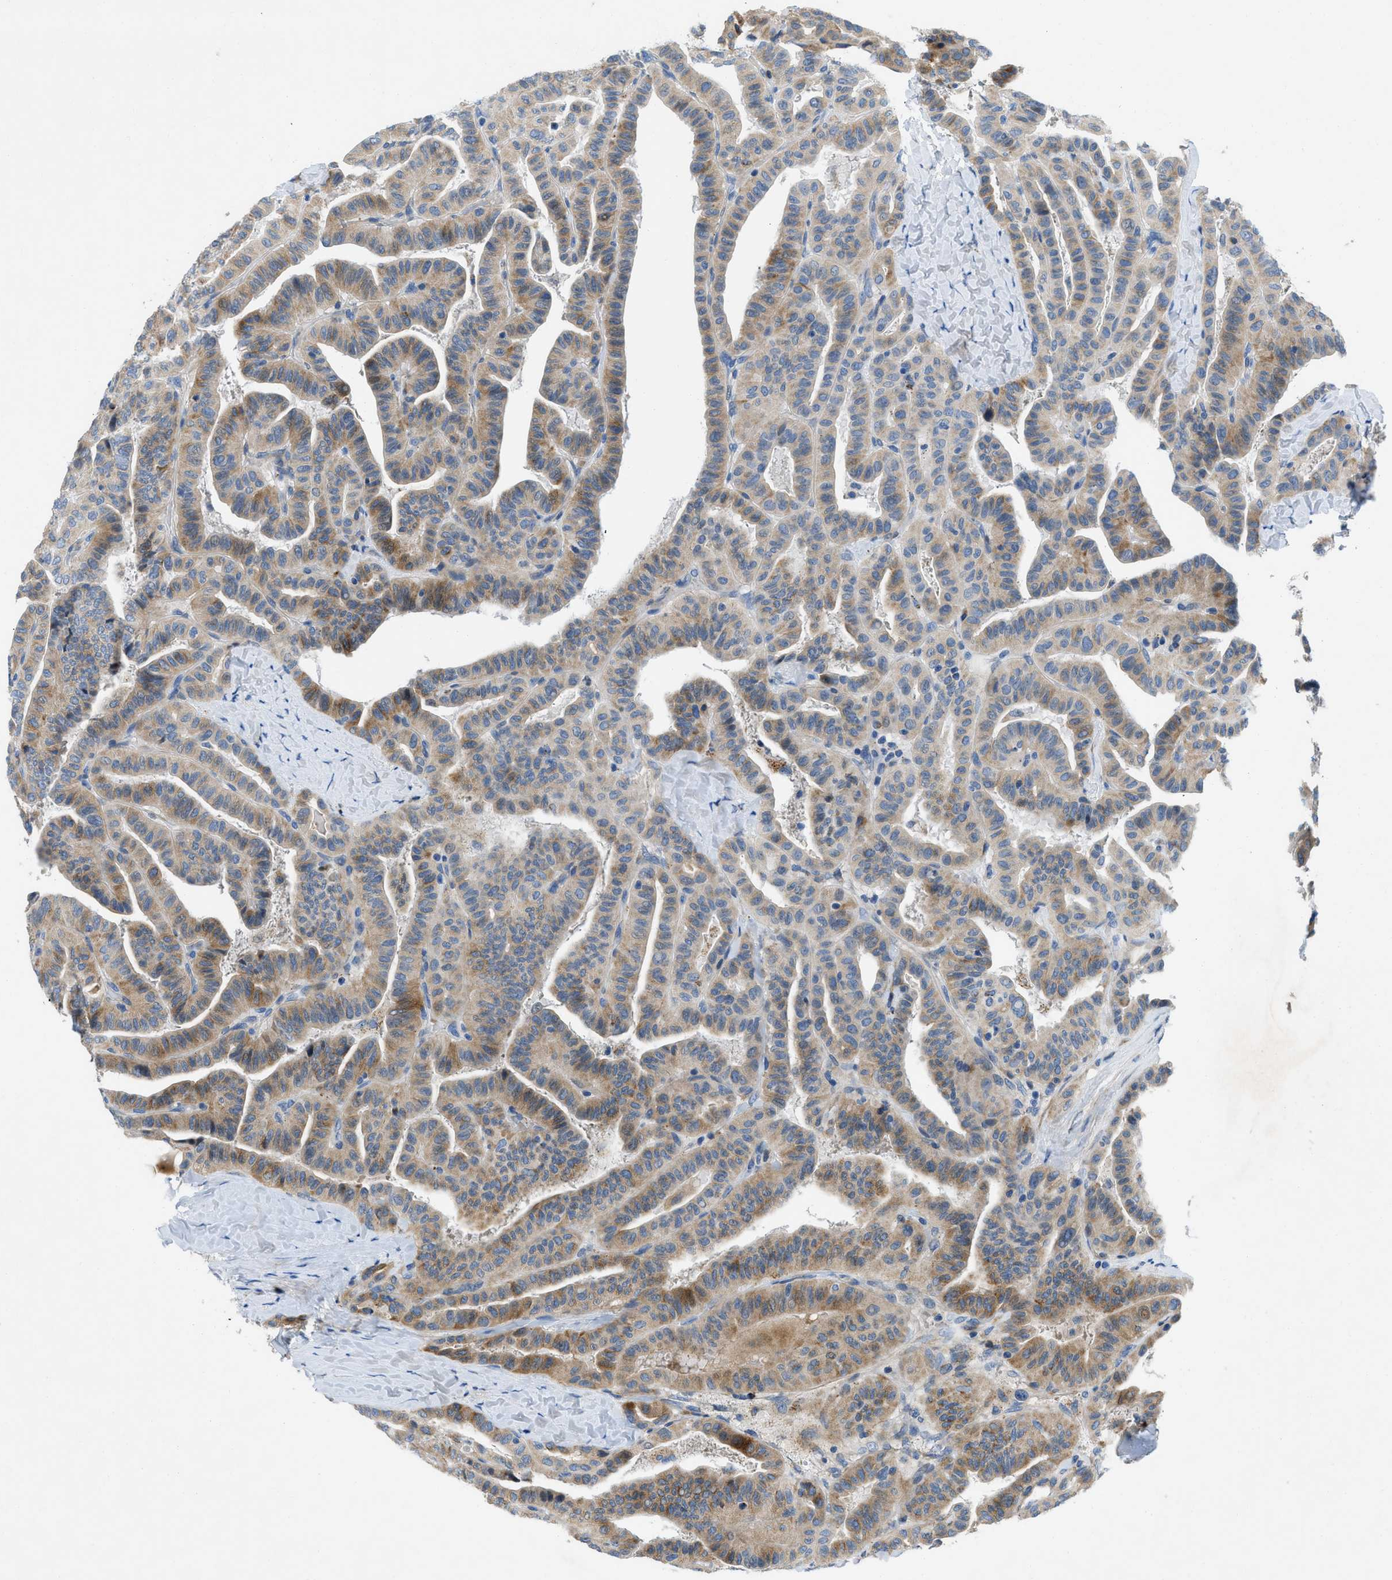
{"staining": {"intensity": "moderate", "quantity": "25%-75%", "location": "cytoplasmic/membranous"}, "tissue": "thyroid cancer", "cell_type": "Tumor cells", "image_type": "cancer", "snomed": [{"axis": "morphology", "description": "Papillary adenocarcinoma, NOS"}, {"axis": "topography", "description": "Thyroid gland"}], "caption": "Immunohistochemical staining of thyroid cancer displays medium levels of moderate cytoplasmic/membranous positivity in approximately 25%-75% of tumor cells. The staining was performed using DAB (3,3'-diaminobenzidine) to visualize the protein expression in brown, while the nuclei were stained in blue with hematoxylin (Magnification: 20x).", "gene": "TMEM248", "patient": {"sex": "male", "age": 77}}